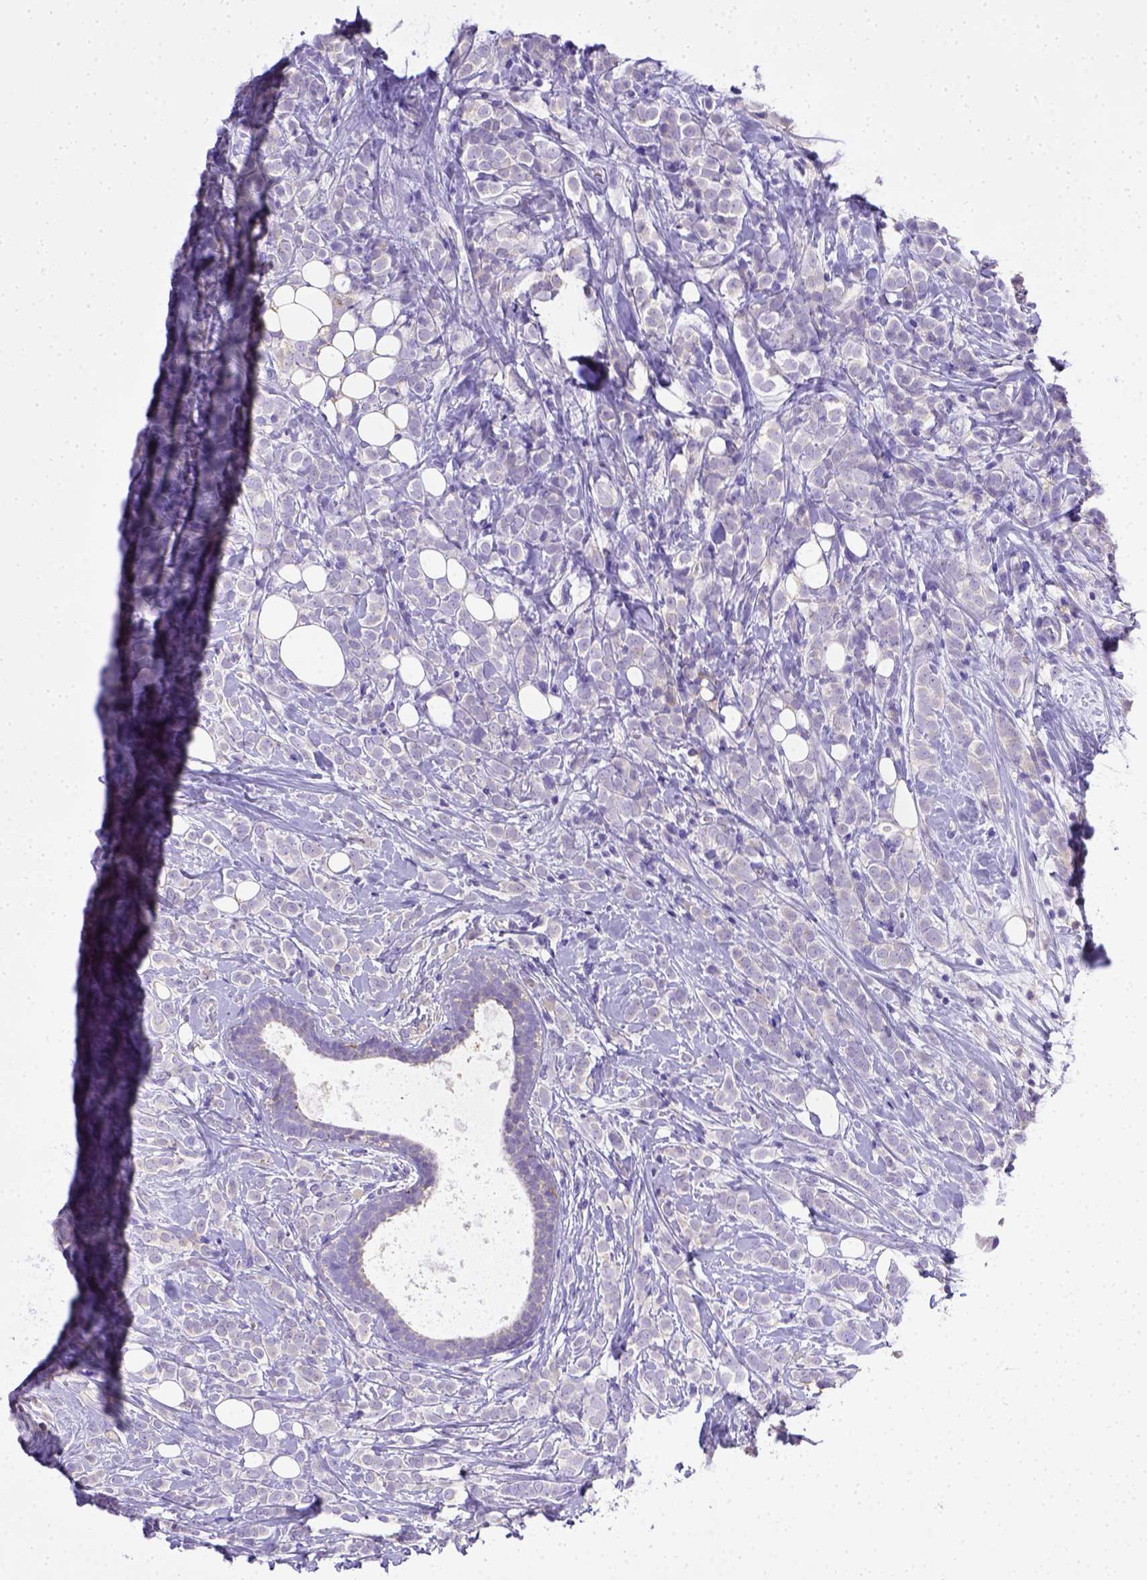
{"staining": {"intensity": "negative", "quantity": "none", "location": "none"}, "tissue": "breast cancer", "cell_type": "Tumor cells", "image_type": "cancer", "snomed": [{"axis": "morphology", "description": "Lobular carcinoma"}, {"axis": "topography", "description": "Breast"}], "caption": "A photomicrograph of human breast cancer is negative for staining in tumor cells.", "gene": "CD40", "patient": {"sex": "female", "age": 49}}